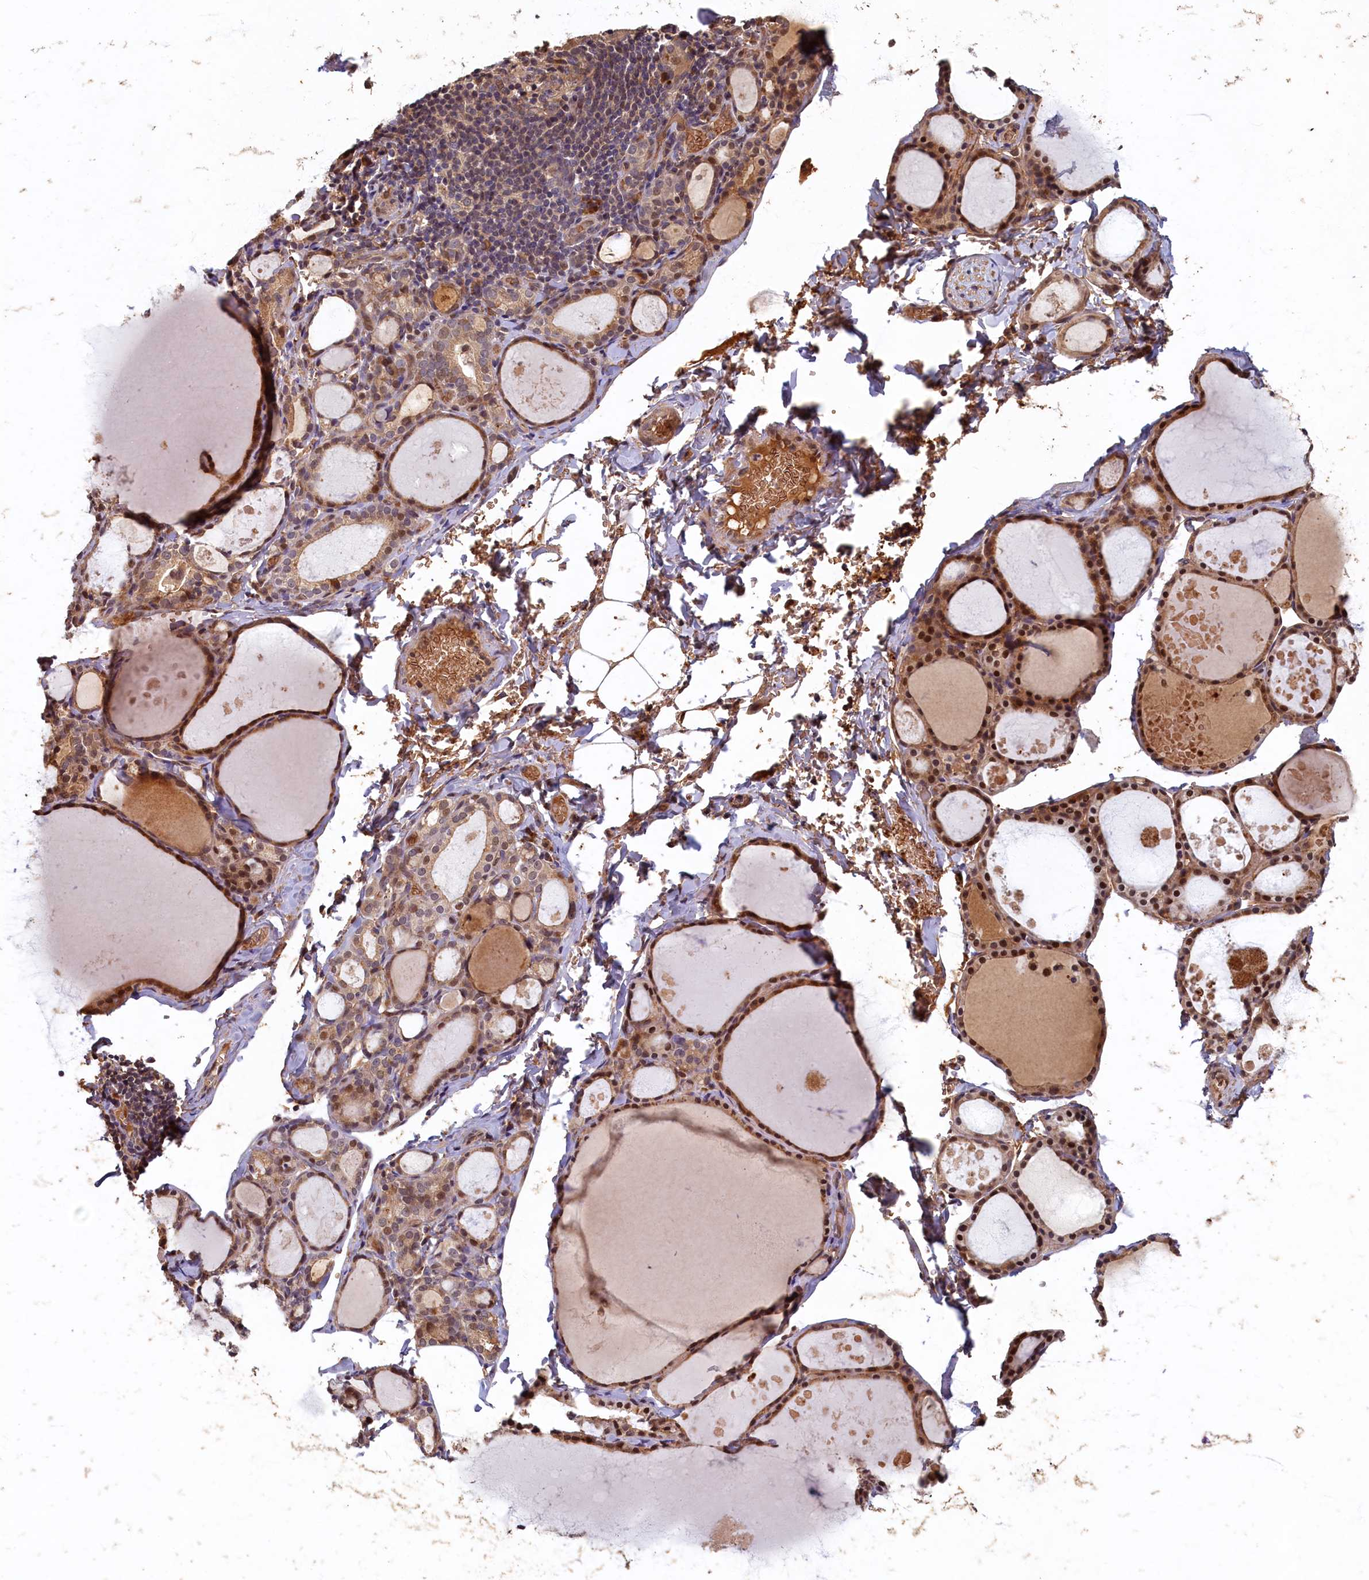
{"staining": {"intensity": "moderate", "quantity": ">75%", "location": "cytoplasmic/membranous,nuclear"}, "tissue": "thyroid gland", "cell_type": "Glandular cells", "image_type": "normal", "snomed": [{"axis": "morphology", "description": "Normal tissue, NOS"}, {"axis": "topography", "description": "Thyroid gland"}], "caption": "Immunohistochemical staining of benign human thyroid gland exhibits medium levels of moderate cytoplasmic/membranous,nuclear expression in about >75% of glandular cells. (DAB IHC with brightfield microscopy, high magnification).", "gene": "LCMT2", "patient": {"sex": "male", "age": 56}}